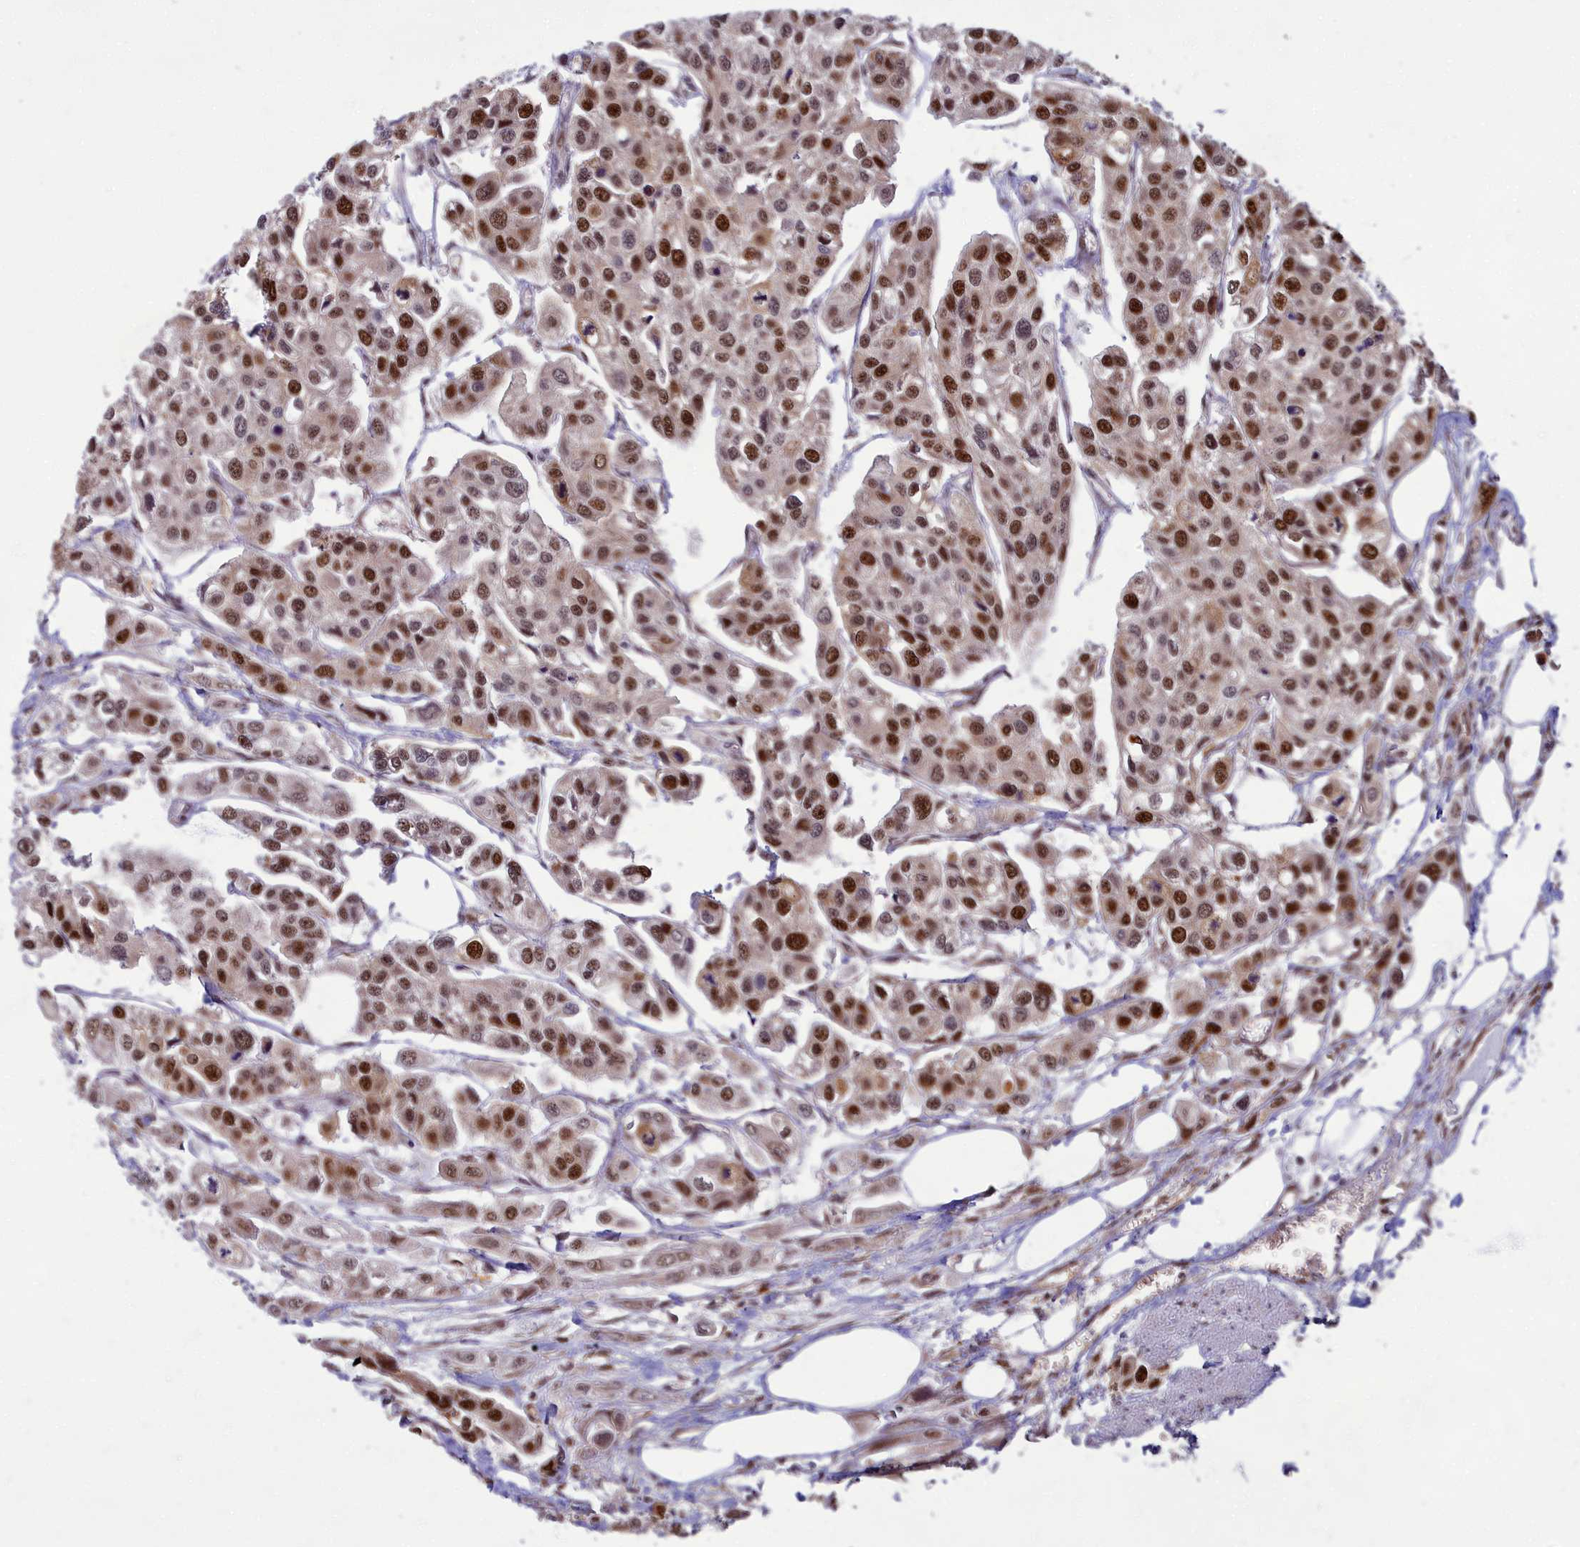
{"staining": {"intensity": "moderate", "quantity": ">75%", "location": "nuclear"}, "tissue": "urothelial cancer", "cell_type": "Tumor cells", "image_type": "cancer", "snomed": [{"axis": "morphology", "description": "Urothelial carcinoma, High grade"}, {"axis": "topography", "description": "Urinary bladder"}], "caption": "Urothelial carcinoma (high-grade) was stained to show a protein in brown. There is medium levels of moderate nuclear staining in about >75% of tumor cells.", "gene": "EARS2", "patient": {"sex": "male", "age": 67}}